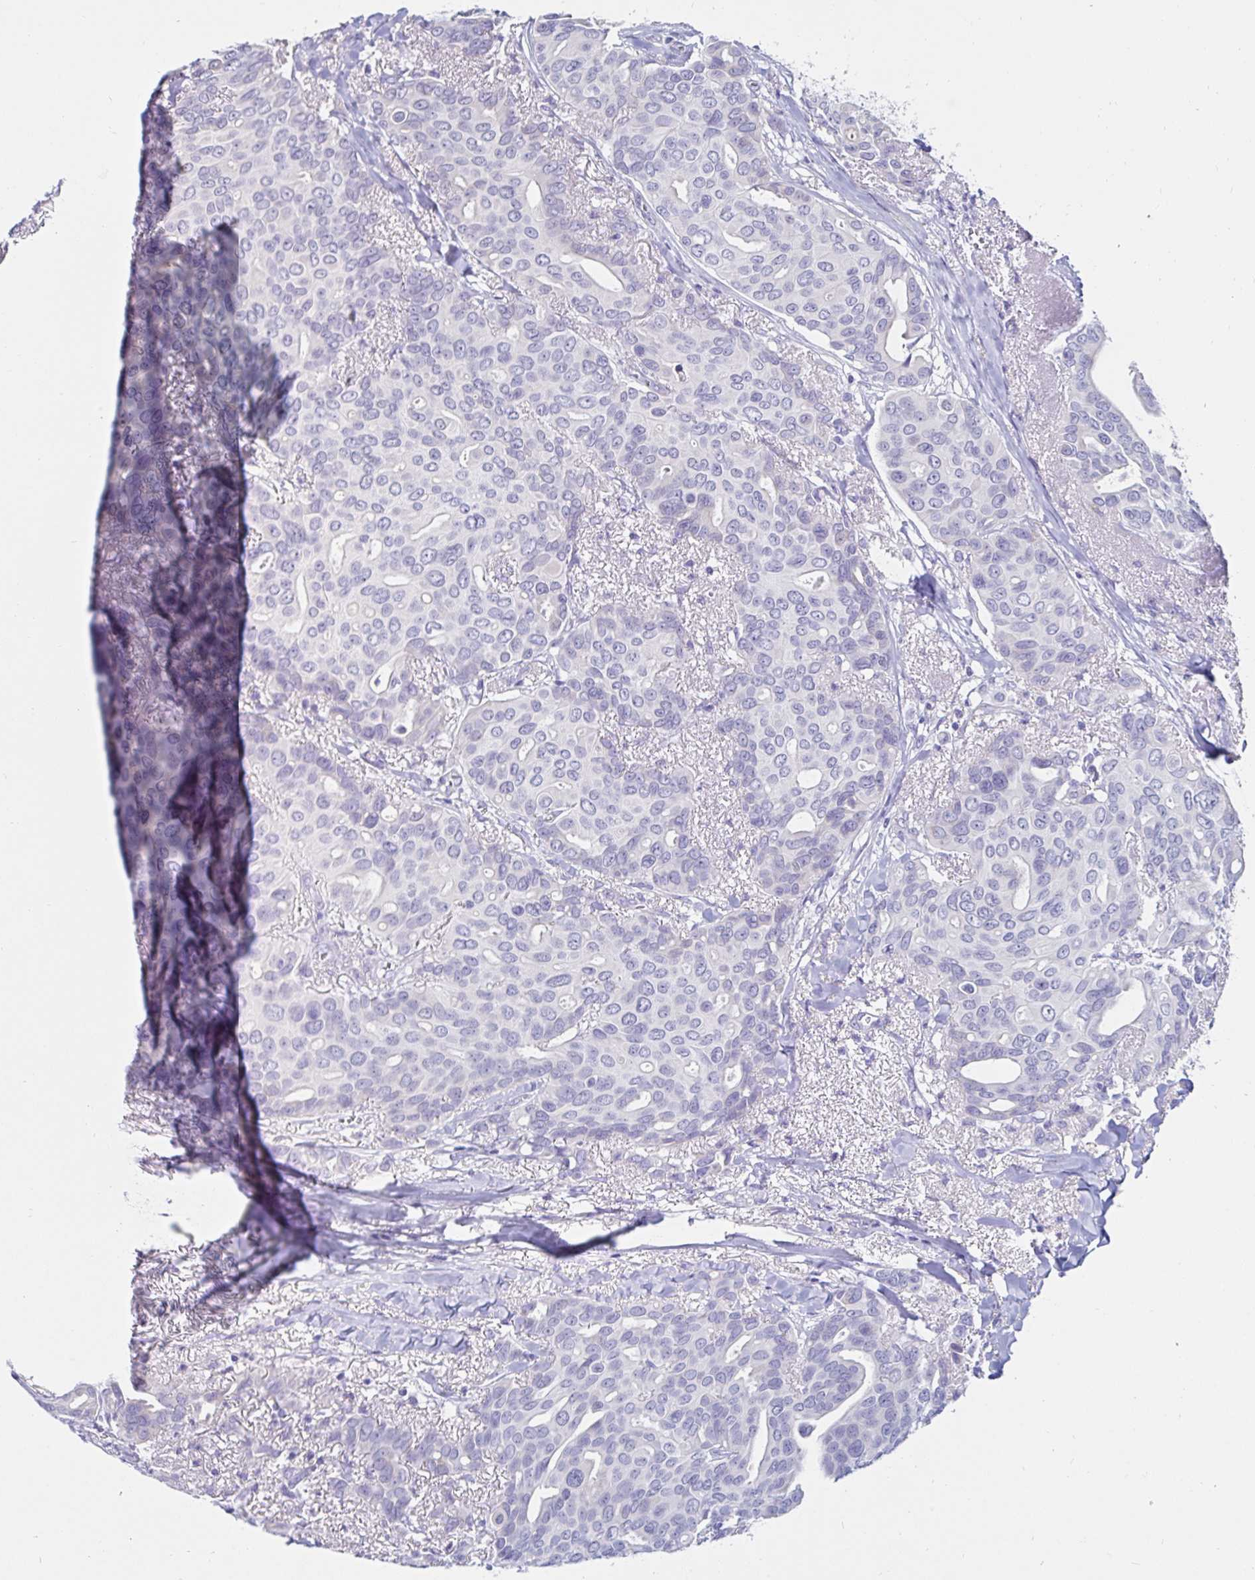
{"staining": {"intensity": "negative", "quantity": "none", "location": "none"}, "tissue": "breast cancer", "cell_type": "Tumor cells", "image_type": "cancer", "snomed": [{"axis": "morphology", "description": "Duct carcinoma"}, {"axis": "topography", "description": "Breast"}], "caption": "IHC histopathology image of neoplastic tissue: human breast cancer (infiltrating ductal carcinoma) stained with DAB (3,3'-diaminobenzidine) displays no significant protein positivity in tumor cells.", "gene": "C4orf17", "patient": {"sex": "female", "age": 54}}